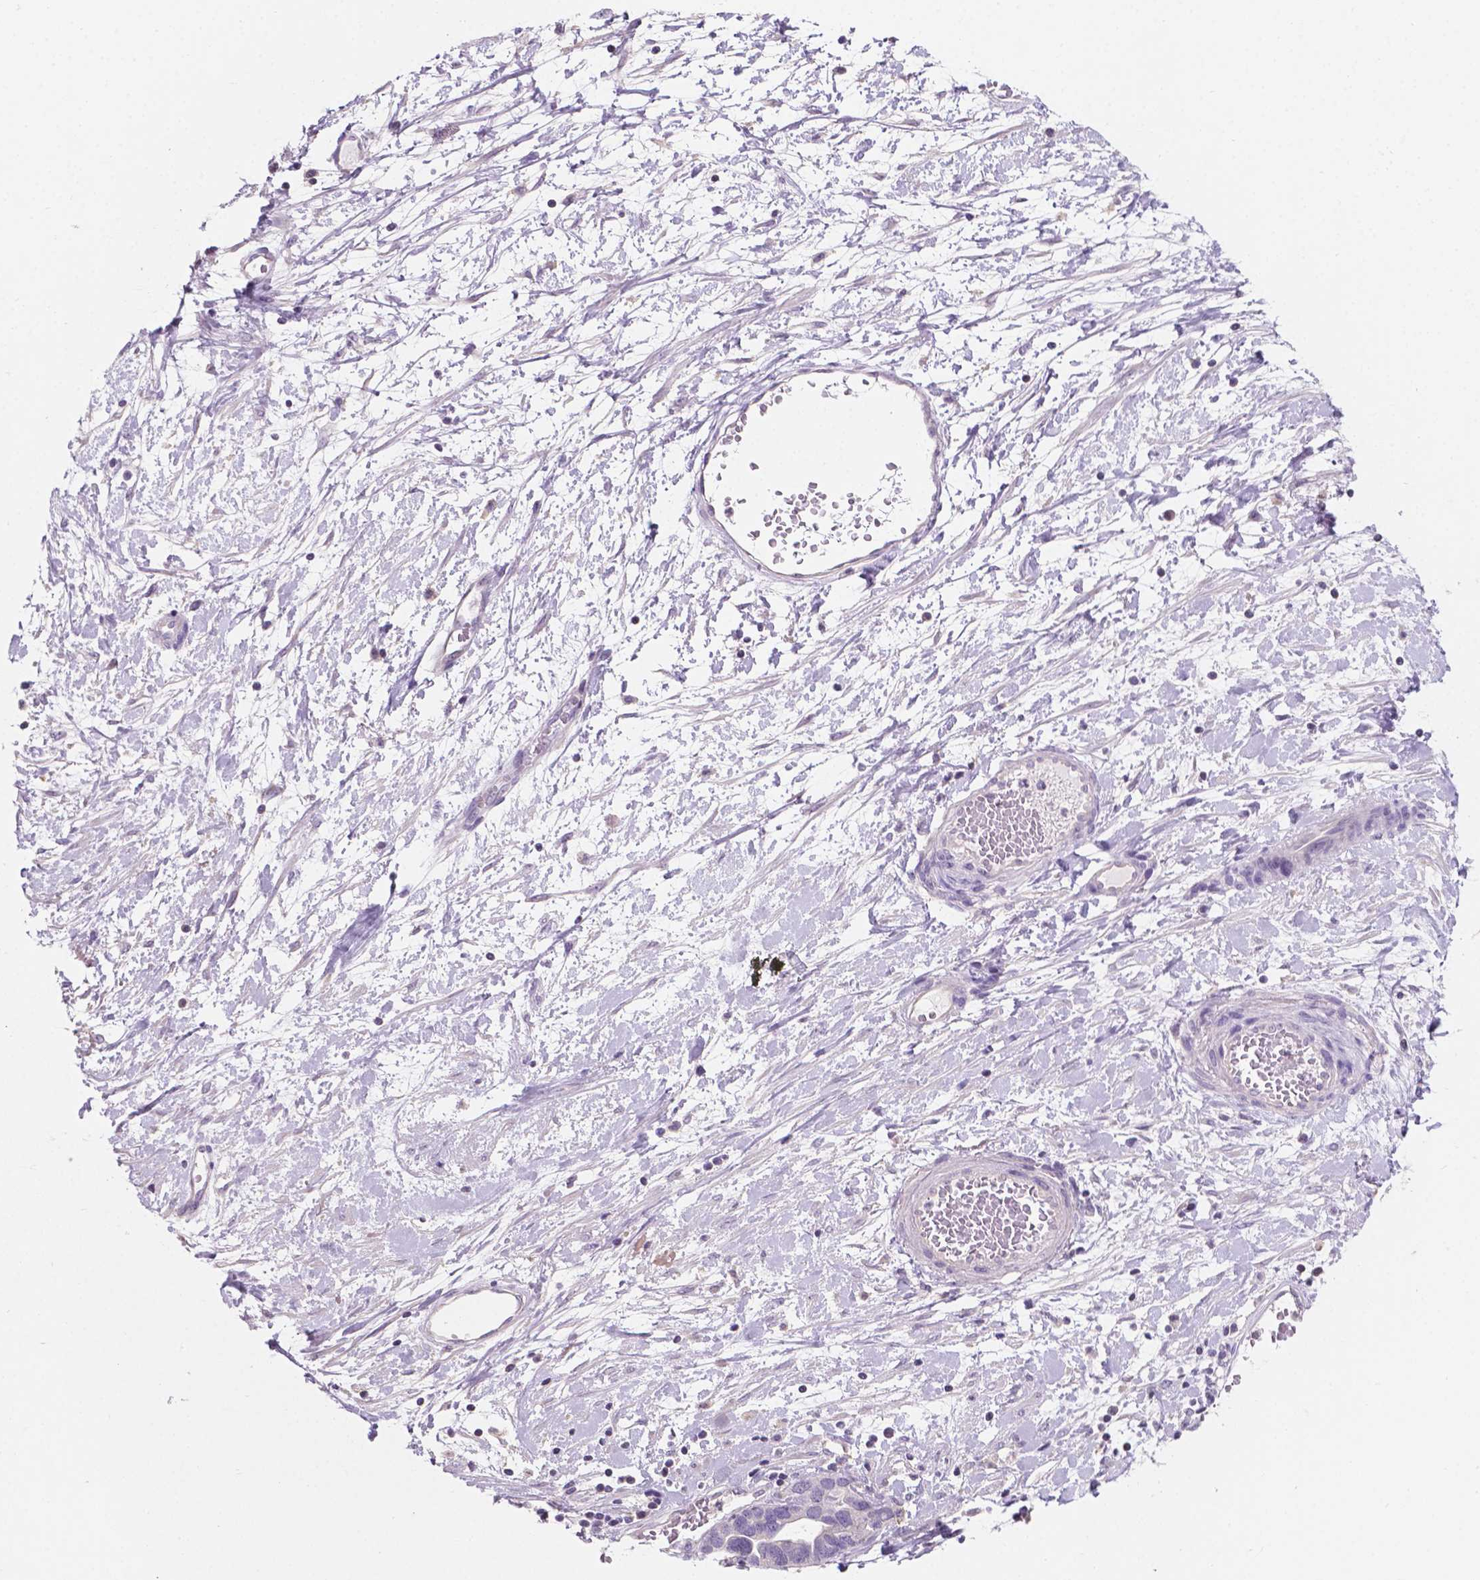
{"staining": {"intensity": "negative", "quantity": "none", "location": "none"}, "tissue": "ovarian cancer", "cell_type": "Tumor cells", "image_type": "cancer", "snomed": [{"axis": "morphology", "description": "Cystadenocarcinoma, serous, NOS"}, {"axis": "topography", "description": "Ovary"}], "caption": "The image shows no staining of tumor cells in serous cystadenocarcinoma (ovarian). Nuclei are stained in blue.", "gene": "SBSN", "patient": {"sex": "female", "age": 54}}